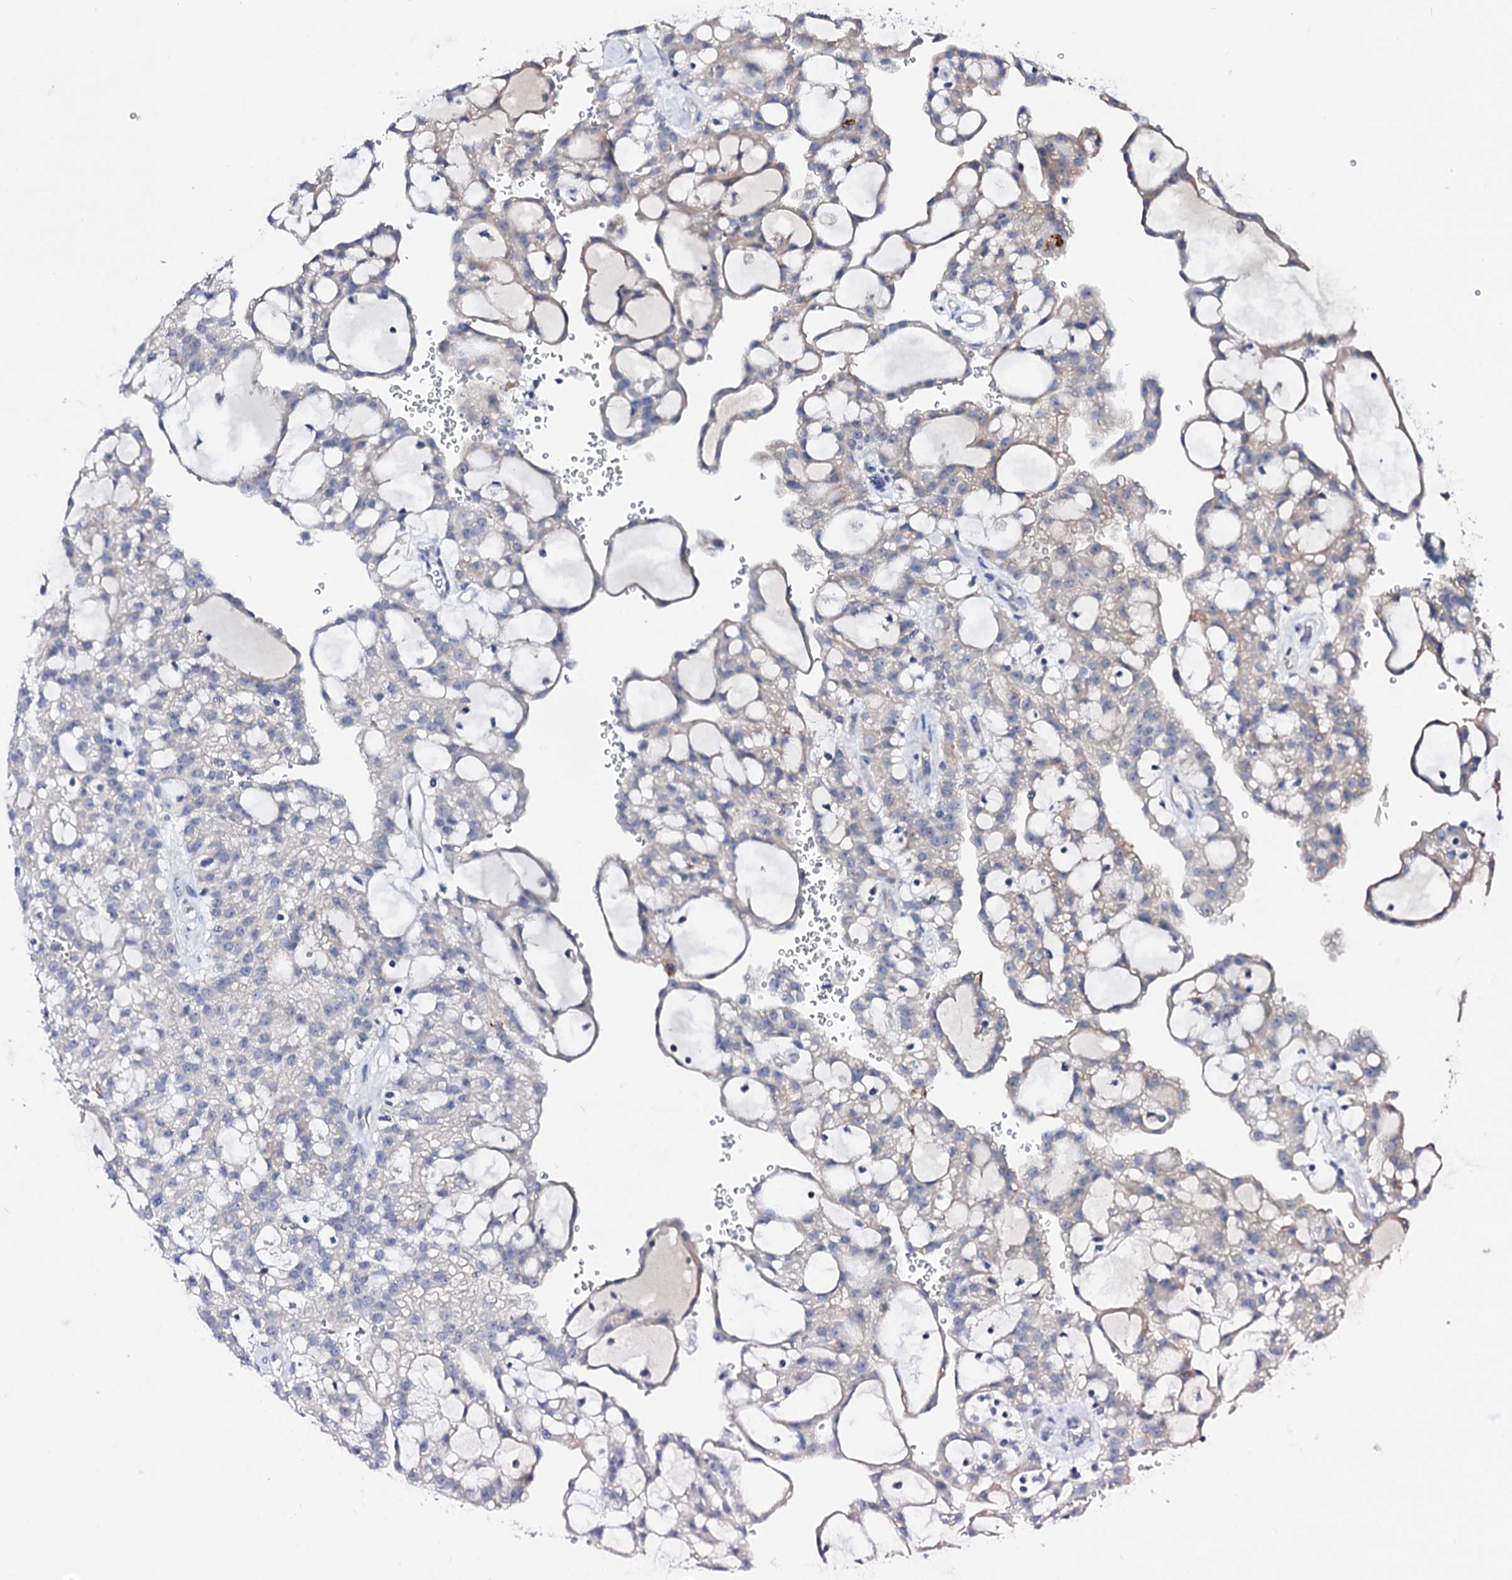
{"staining": {"intensity": "negative", "quantity": "none", "location": "none"}, "tissue": "renal cancer", "cell_type": "Tumor cells", "image_type": "cancer", "snomed": [{"axis": "morphology", "description": "Adenocarcinoma, NOS"}, {"axis": "topography", "description": "Kidney"}], "caption": "A photomicrograph of adenocarcinoma (renal) stained for a protein reveals no brown staining in tumor cells.", "gene": "BTBD16", "patient": {"sex": "male", "age": 63}}